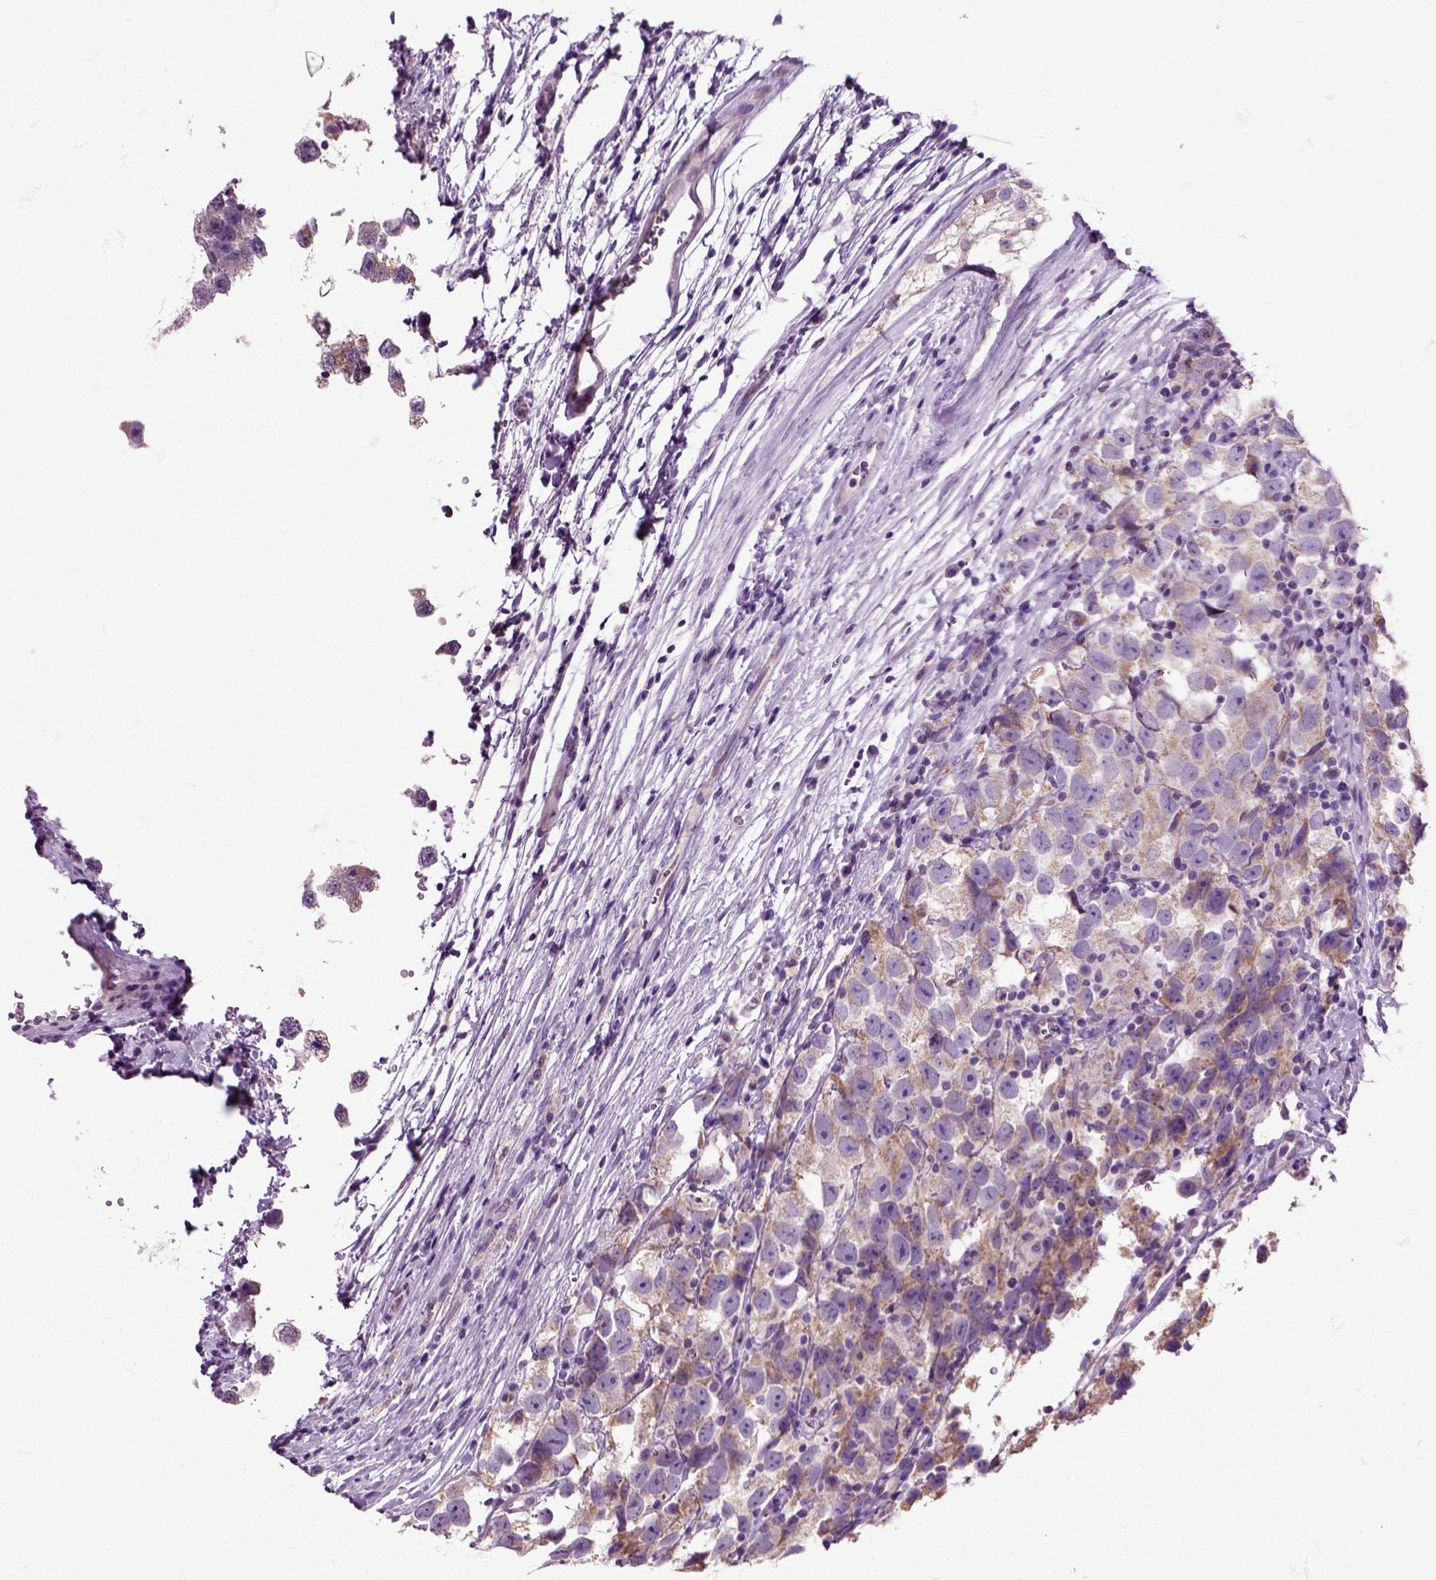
{"staining": {"intensity": "moderate", "quantity": "25%-75%", "location": "cytoplasmic/membranous"}, "tissue": "testis cancer", "cell_type": "Tumor cells", "image_type": "cancer", "snomed": [{"axis": "morphology", "description": "Seminoma, NOS"}, {"axis": "topography", "description": "Testis"}], "caption": "Protein analysis of seminoma (testis) tissue reveals moderate cytoplasmic/membranous expression in about 25%-75% of tumor cells. The protein of interest is stained brown, and the nuclei are stained in blue (DAB (3,3'-diaminobenzidine) IHC with brightfield microscopy, high magnification).", "gene": "HSPA2", "patient": {"sex": "male", "age": 26}}